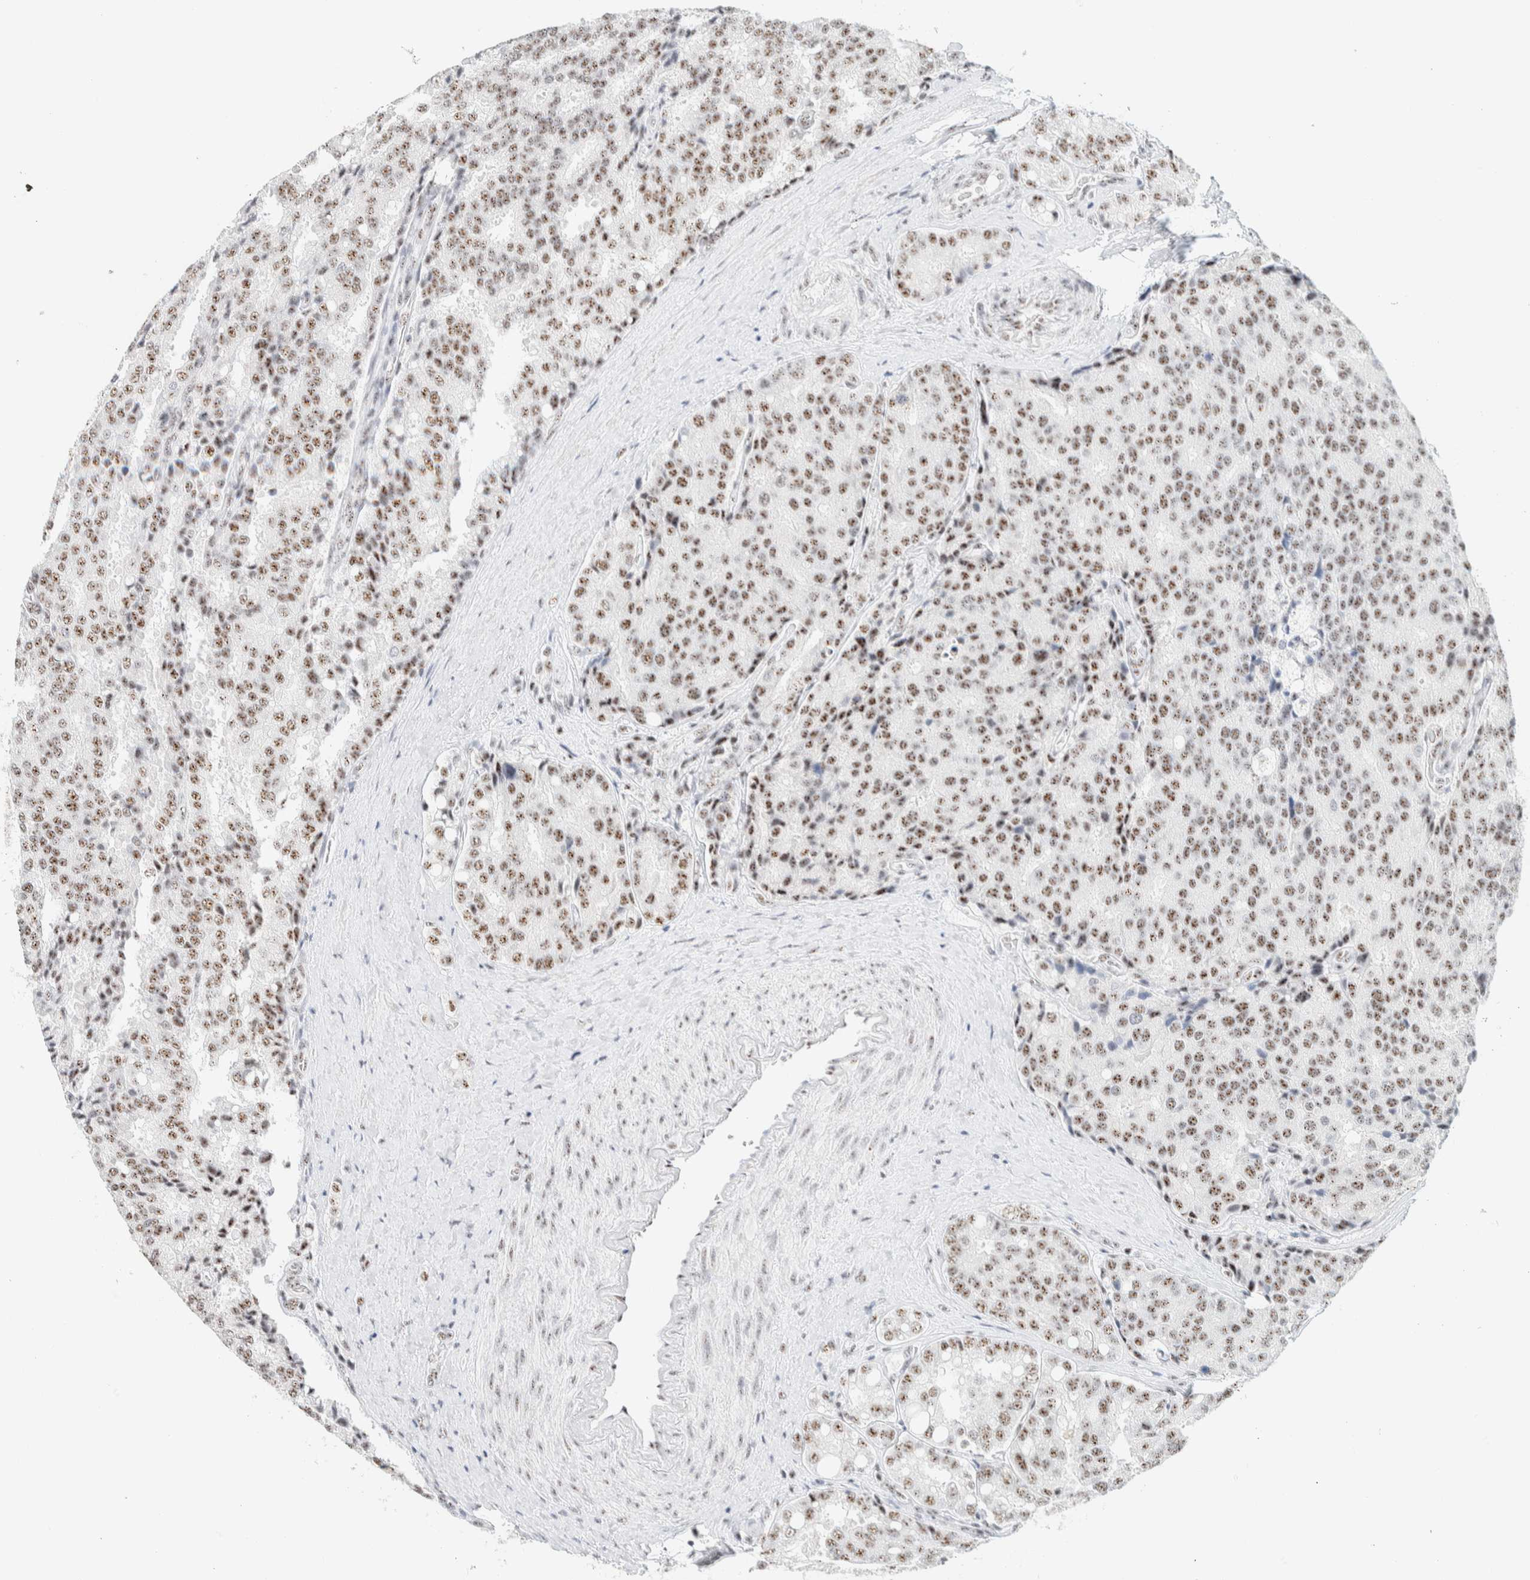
{"staining": {"intensity": "moderate", "quantity": ">75%", "location": "nuclear"}, "tissue": "prostate cancer", "cell_type": "Tumor cells", "image_type": "cancer", "snomed": [{"axis": "morphology", "description": "Adenocarcinoma, High grade"}, {"axis": "topography", "description": "Prostate"}], "caption": "Adenocarcinoma (high-grade) (prostate) stained with a brown dye shows moderate nuclear positive positivity in about >75% of tumor cells.", "gene": "SON", "patient": {"sex": "male", "age": 50}}